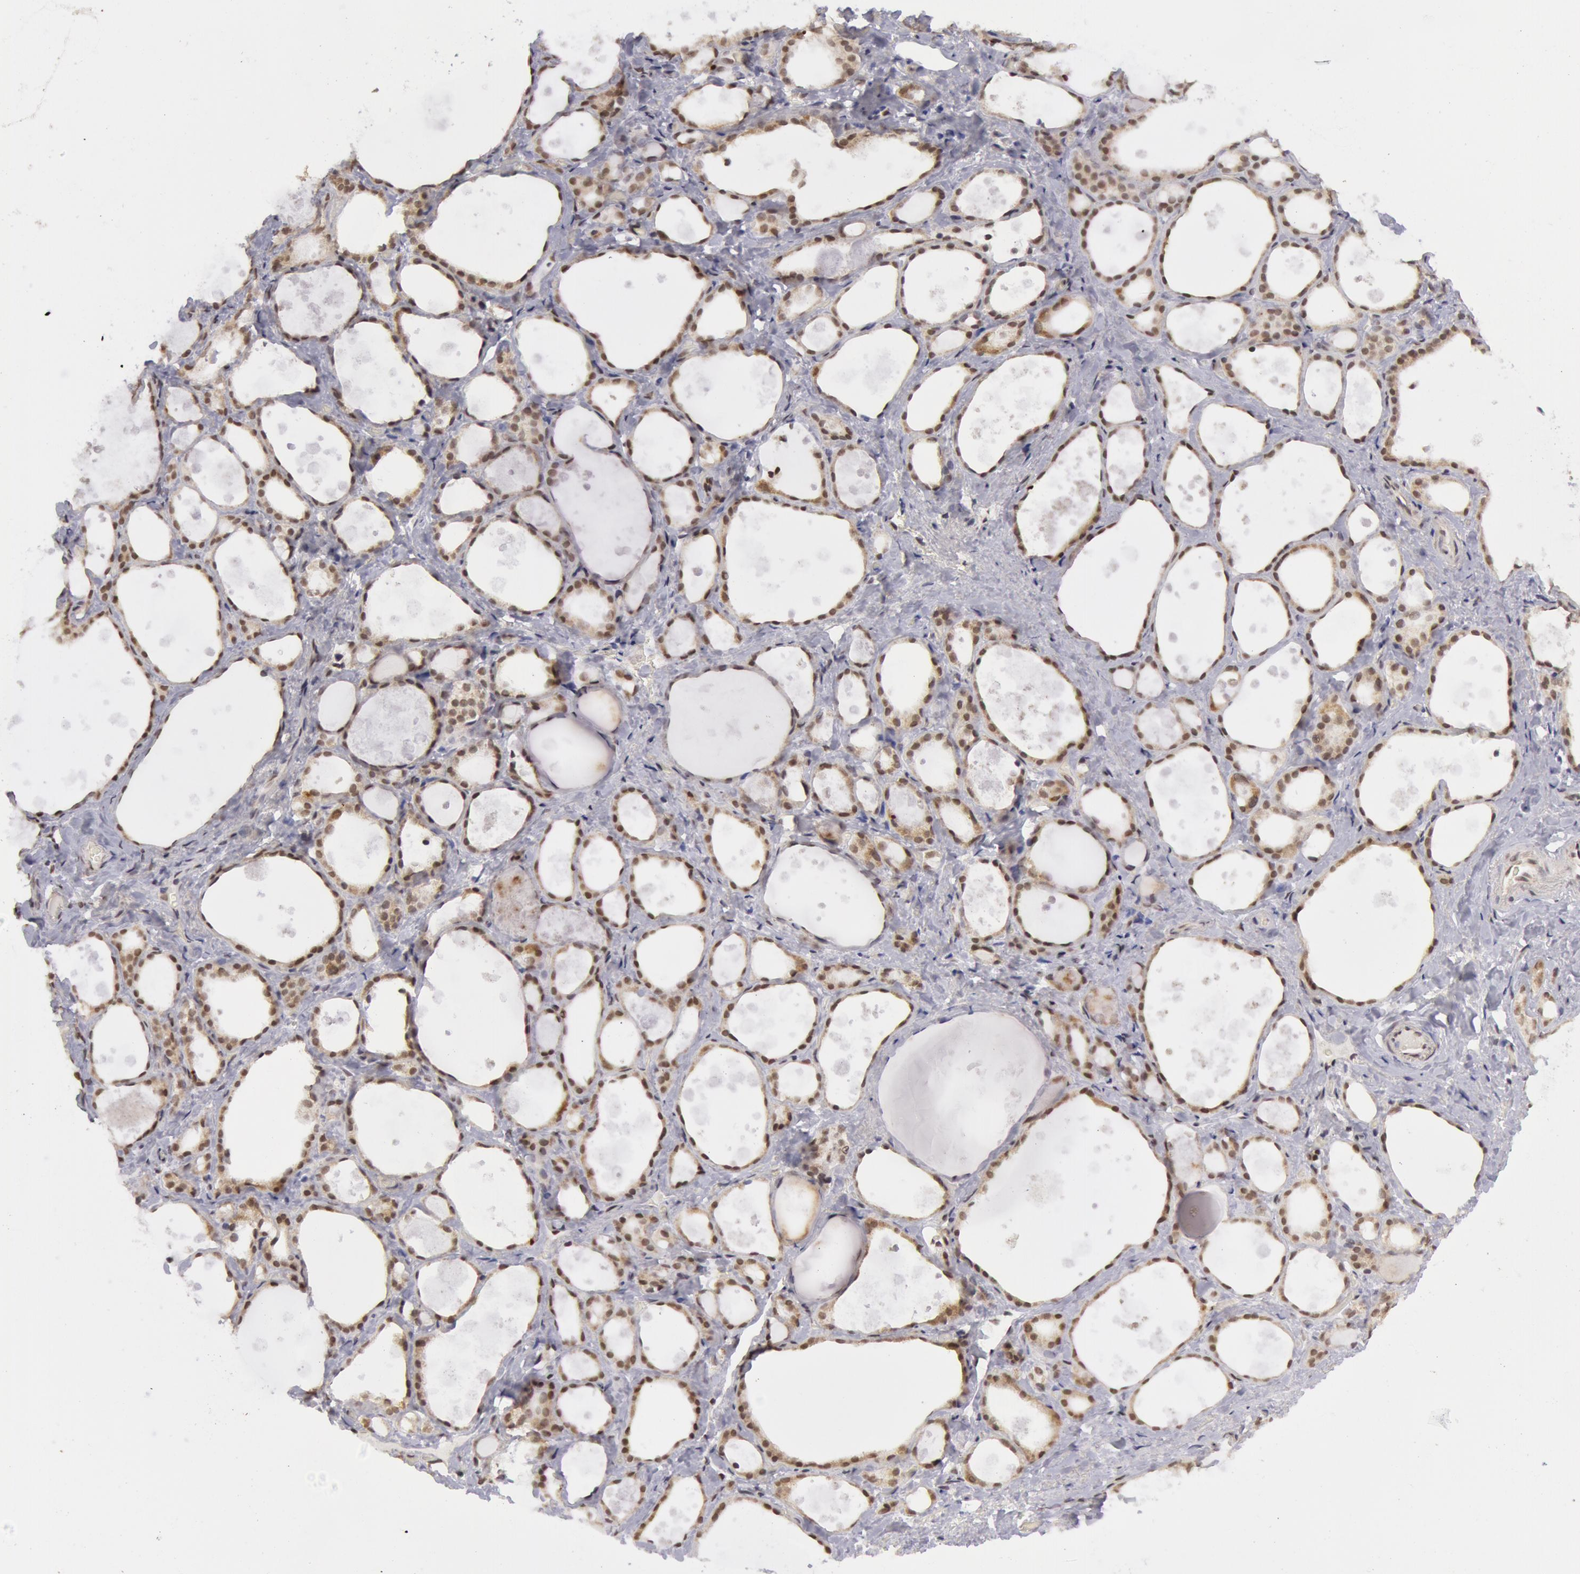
{"staining": {"intensity": "moderate", "quantity": ">75%", "location": "cytoplasmic/membranous,nuclear"}, "tissue": "thyroid gland", "cell_type": "Glandular cells", "image_type": "normal", "snomed": [{"axis": "morphology", "description": "Normal tissue, NOS"}, {"axis": "topography", "description": "Thyroid gland"}], "caption": "The histopathology image demonstrates a brown stain indicating the presence of a protein in the cytoplasmic/membranous,nuclear of glandular cells in thyroid gland. The staining is performed using DAB brown chromogen to label protein expression. The nuclei are counter-stained blue using hematoxylin.", "gene": "VRTN", "patient": {"sex": "female", "age": 75}}